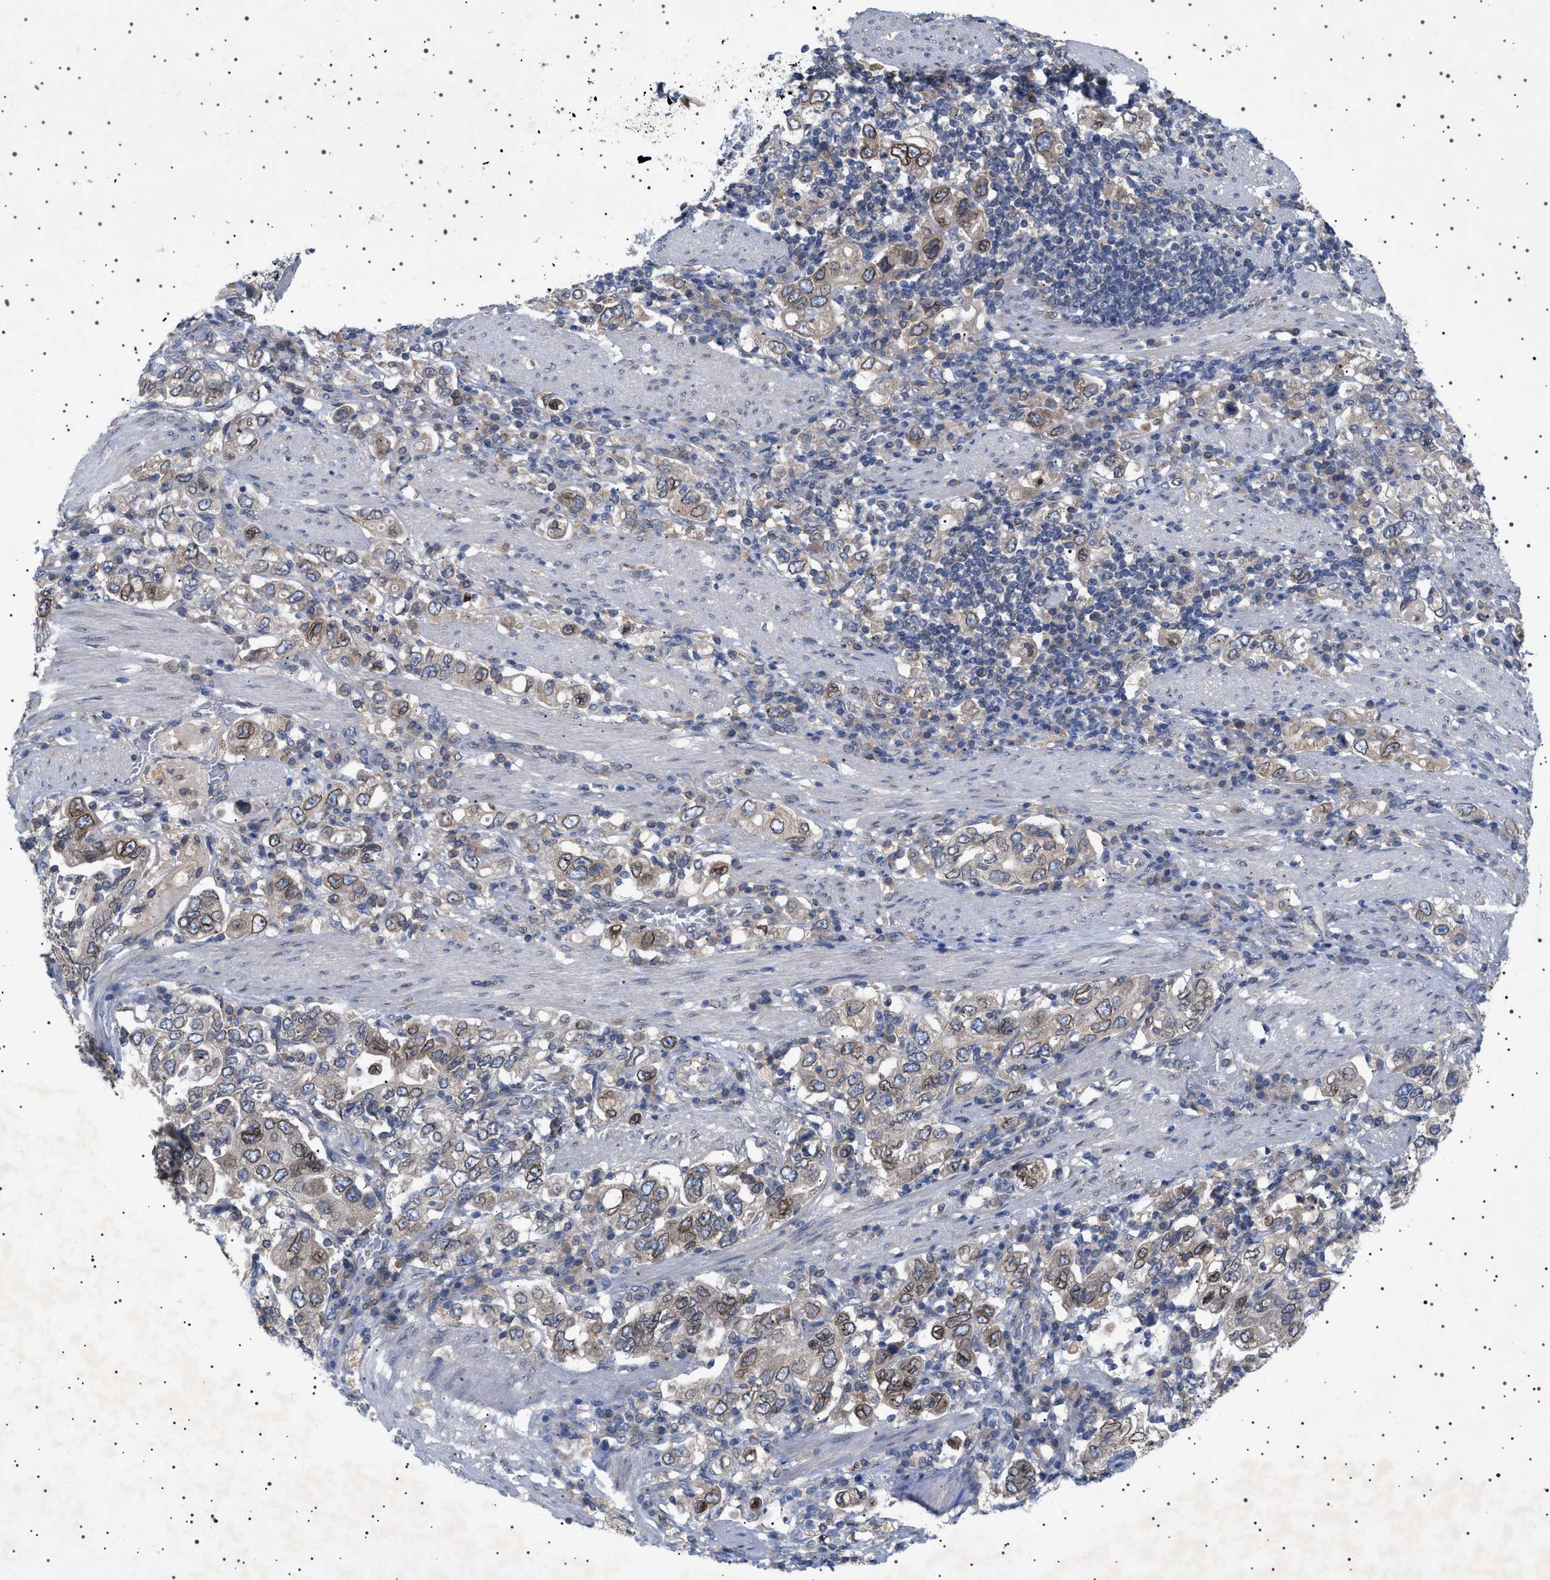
{"staining": {"intensity": "strong", "quantity": "25%-75%", "location": "cytoplasmic/membranous,nuclear"}, "tissue": "stomach cancer", "cell_type": "Tumor cells", "image_type": "cancer", "snomed": [{"axis": "morphology", "description": "Adenocarcinoma, NOS"}, {"axis": "topography", "description": "Stomach, upper"}], "caption": "A histopathology image showing strong cytoplasmic/membranous and nuclear staining in about 25%-75% of tumor cells in stomach adenocarcinoma, as visualized by brown immunohistochemical staining.", "gene": "NUP93", "patient": {"sex": "male", "age": 62}}